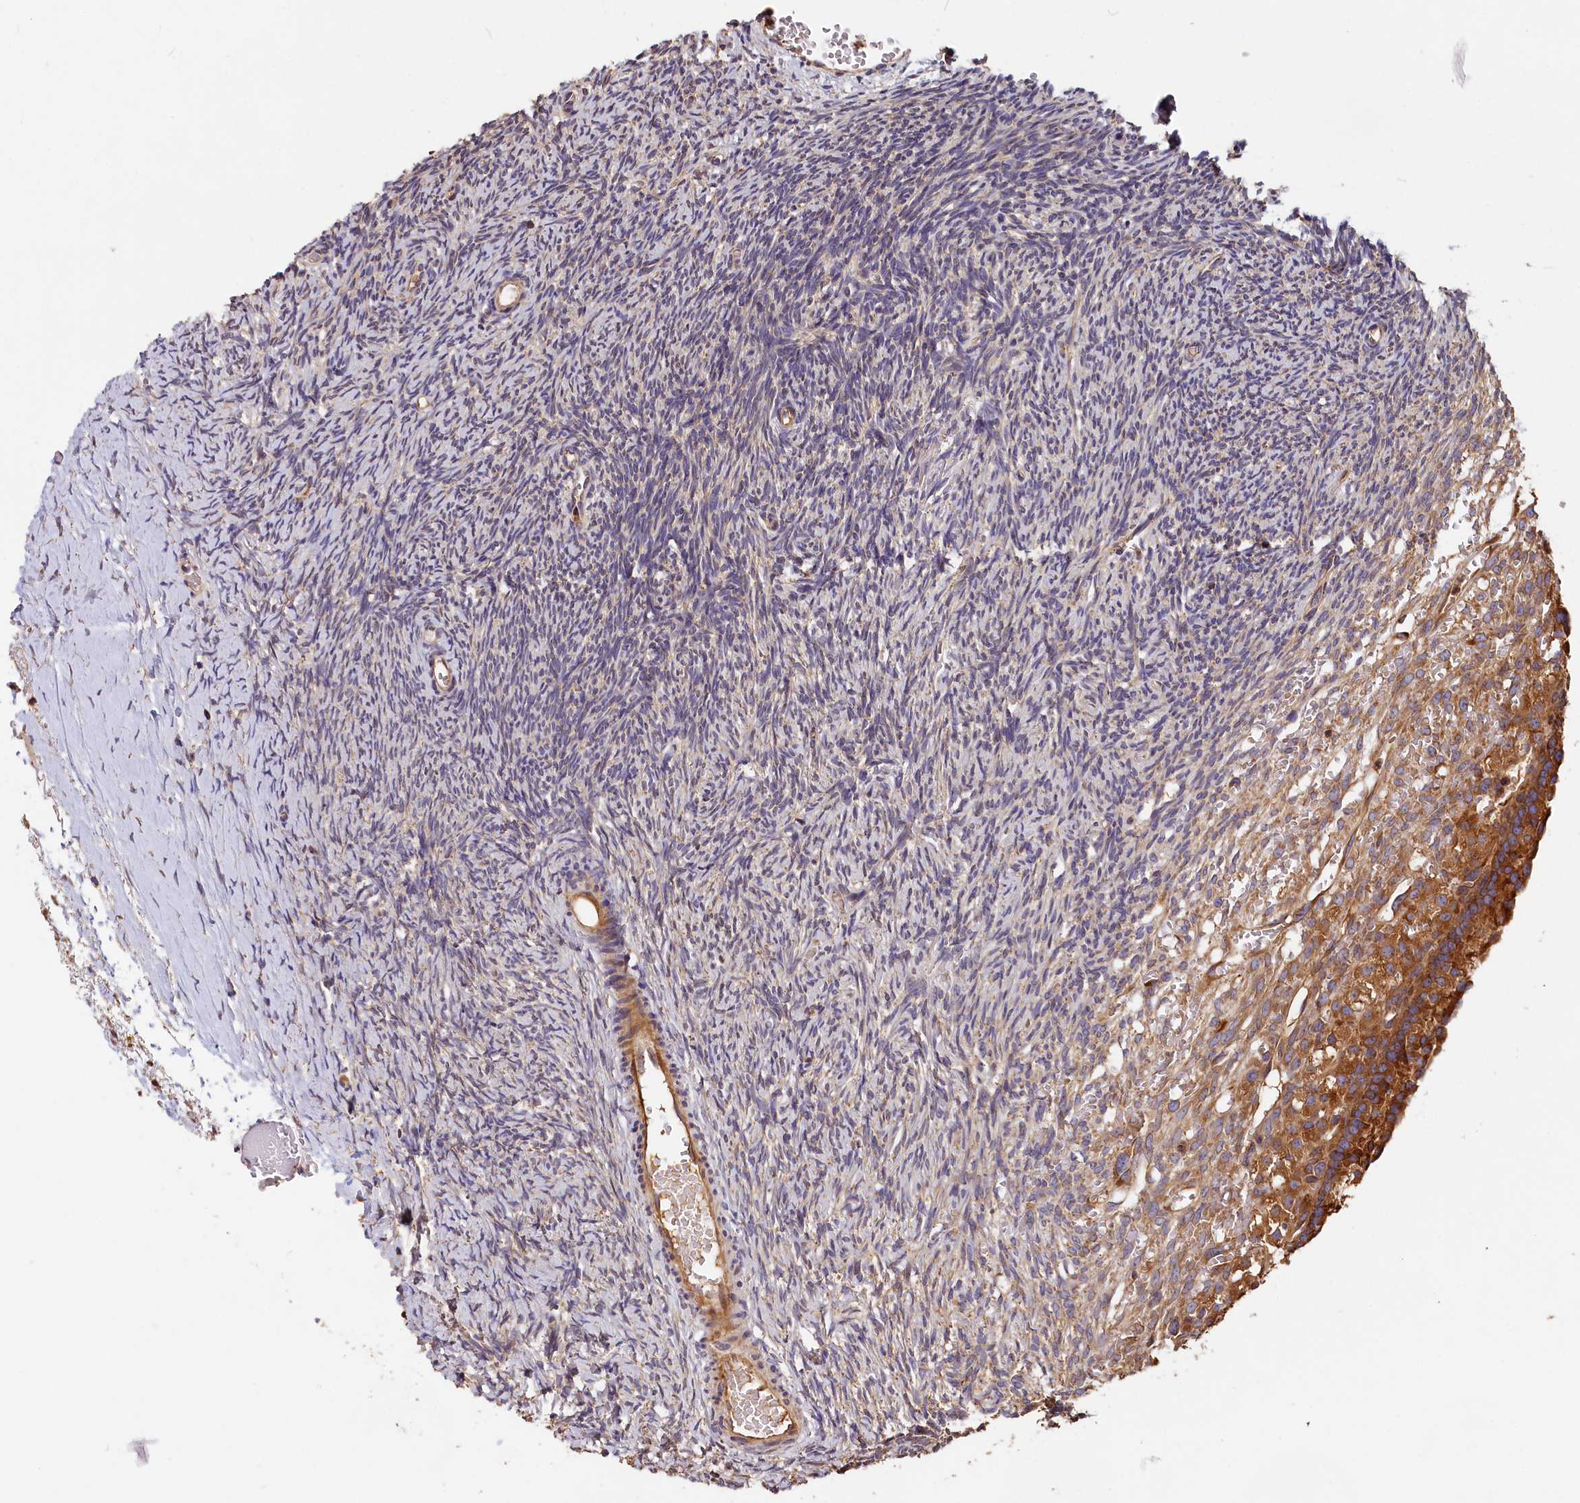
{"staining": {"intensity": "moderate", "quantity": ">75%", "location": "cytoplasmic/membranous"}, "tissue": "ovary", "cell_type": "Follicle cells", "image_type": "normal", "snomed": [{"axis": "morphology", "description": "Normal tissue, NOS"}, {"axis": "topography", "description": "Ovary"}], "caption": "Brown immunohistochemical staining in normal human ovary reveals moderate cytoplasmic/membranous staining in approximately >75% of follicle cells.", "gene": "HMOX2", "patient": {"sex": "female", "age": 39}}